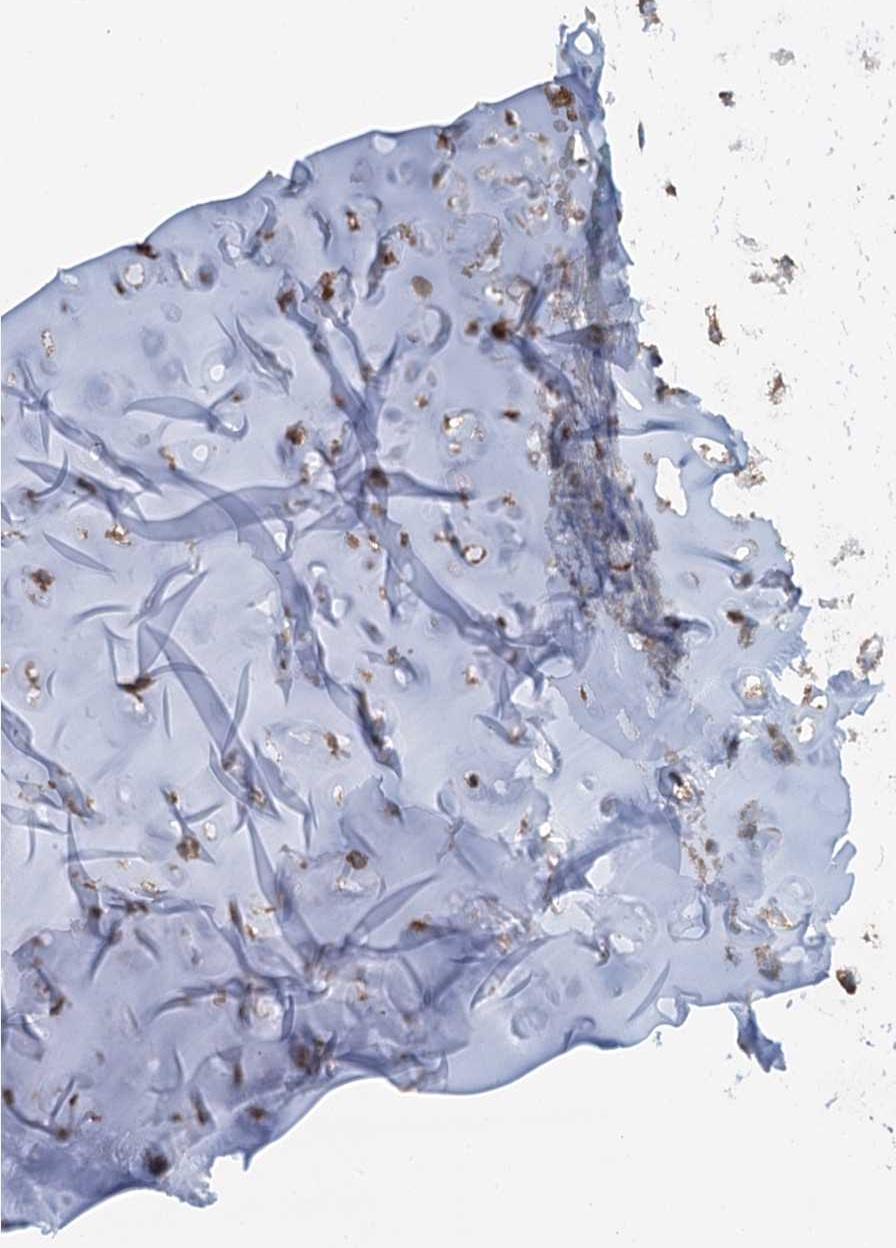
{"staining": {"intensity": "strong", "quantity": ">75%", "location": "cytoplasmic/membranous"}, "tissue": "adipose tissue", "cell_type": "Adipocytes", "image_type": "normal", "snomed": [{"axis": "morphology", "description": "Normal tissue, NOS"}, {"axis": "morphology", "description": "Basal cell carcinoma"}, {"axis": "topography", "description": "Cartilage tissue"}, {"axis": "topography", "description": "Nasopharynx"}, {"axis": "topography", "description": "Oral tissue"}], "caption": "Protein expression analysis of benign adipose tissue demonstrates strong cytoplasmic/membranous expression in about >75% of adipocytes.", "gene": "LRRK2", "patient": {"sex": "female", "age": 77}}